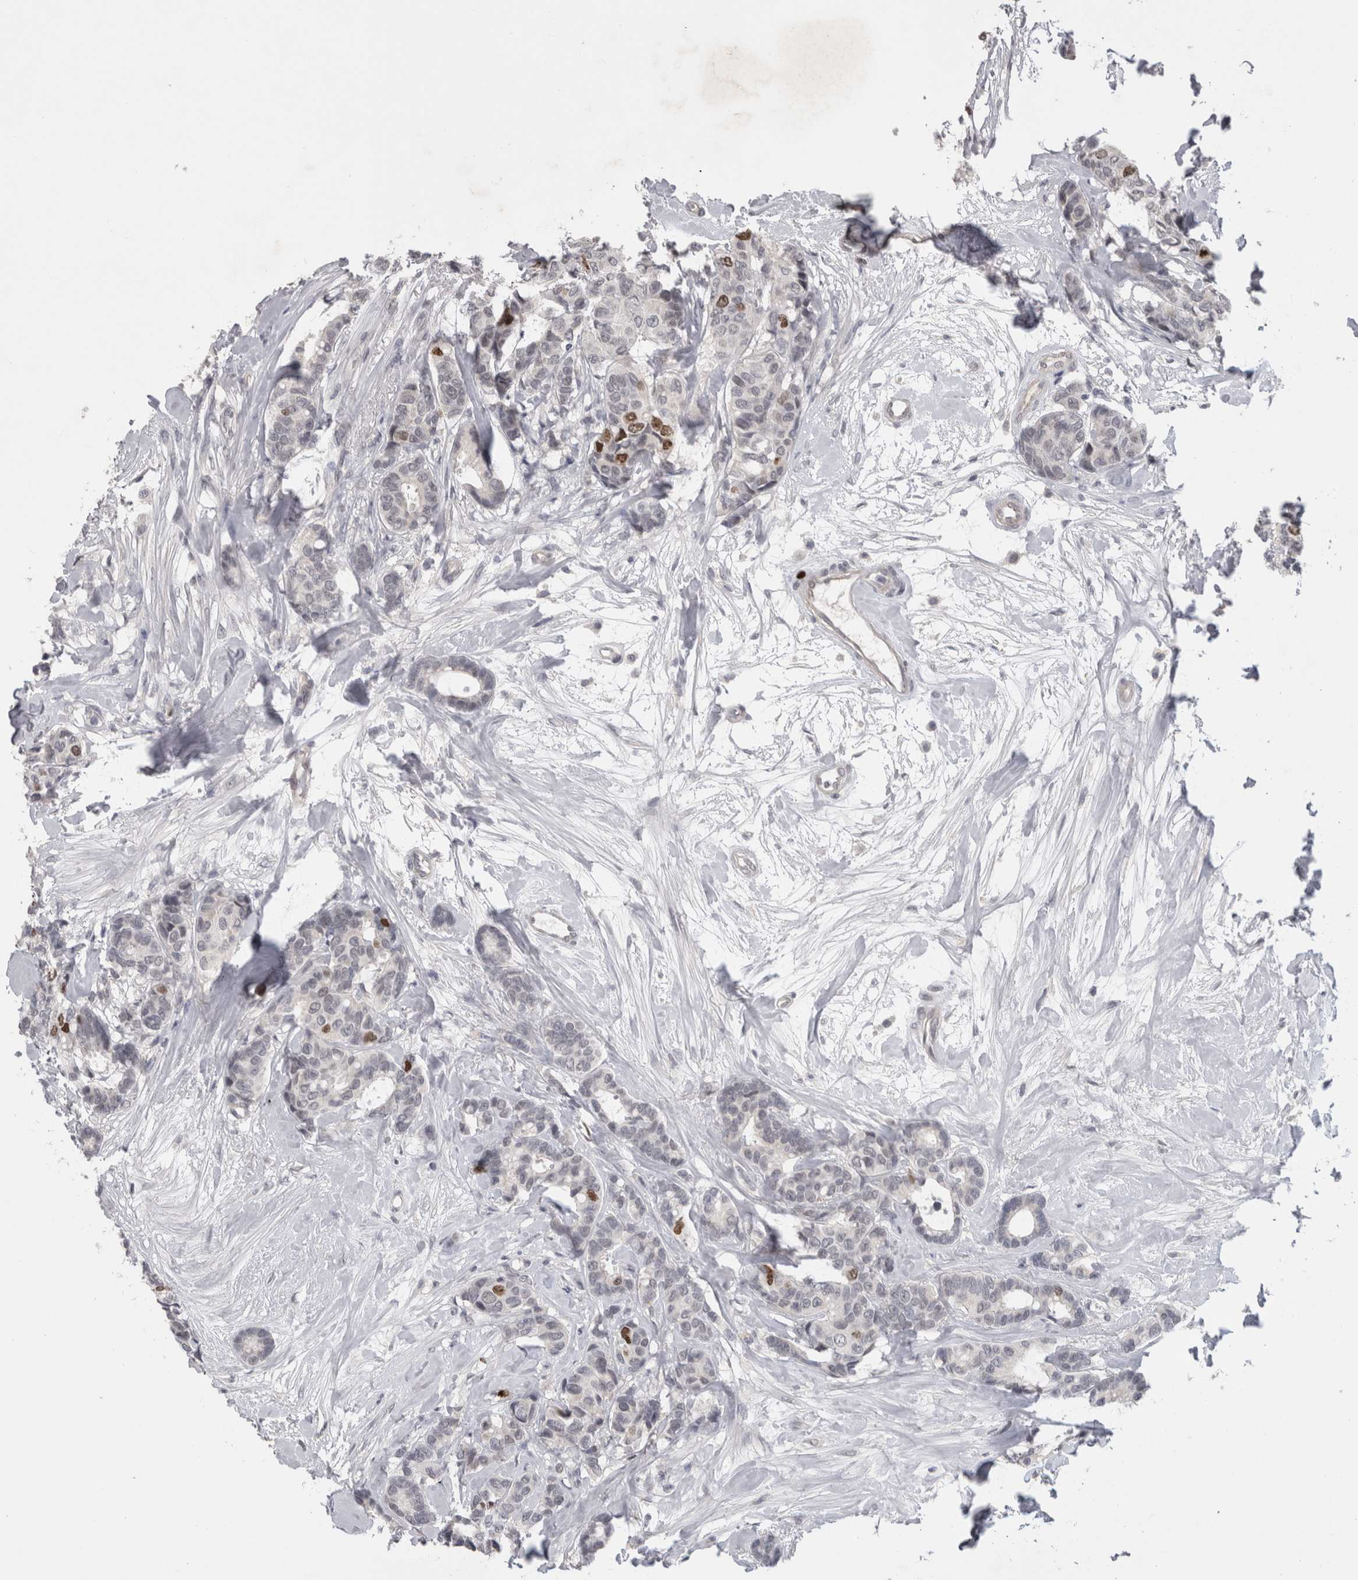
{"staining": {"intensity": "moderate", "quantity": "<25%", "location": "nuclear"}, "tissue": "breast cancer", "cell_type": "Tumor cells", "image_type": "cancer", "snomed": [{"axis": "morphology", "description": "Duct carcinoma"}, {"axis": "topography", "description": "Breast"}], "caption": "Immunohistochemical staining of human breast cancer shows moderate nuclear protein staining in approximately <25% of tumor cells.", "gene": "KIF18B", "patient": {"sex": "female", "age": 87}}